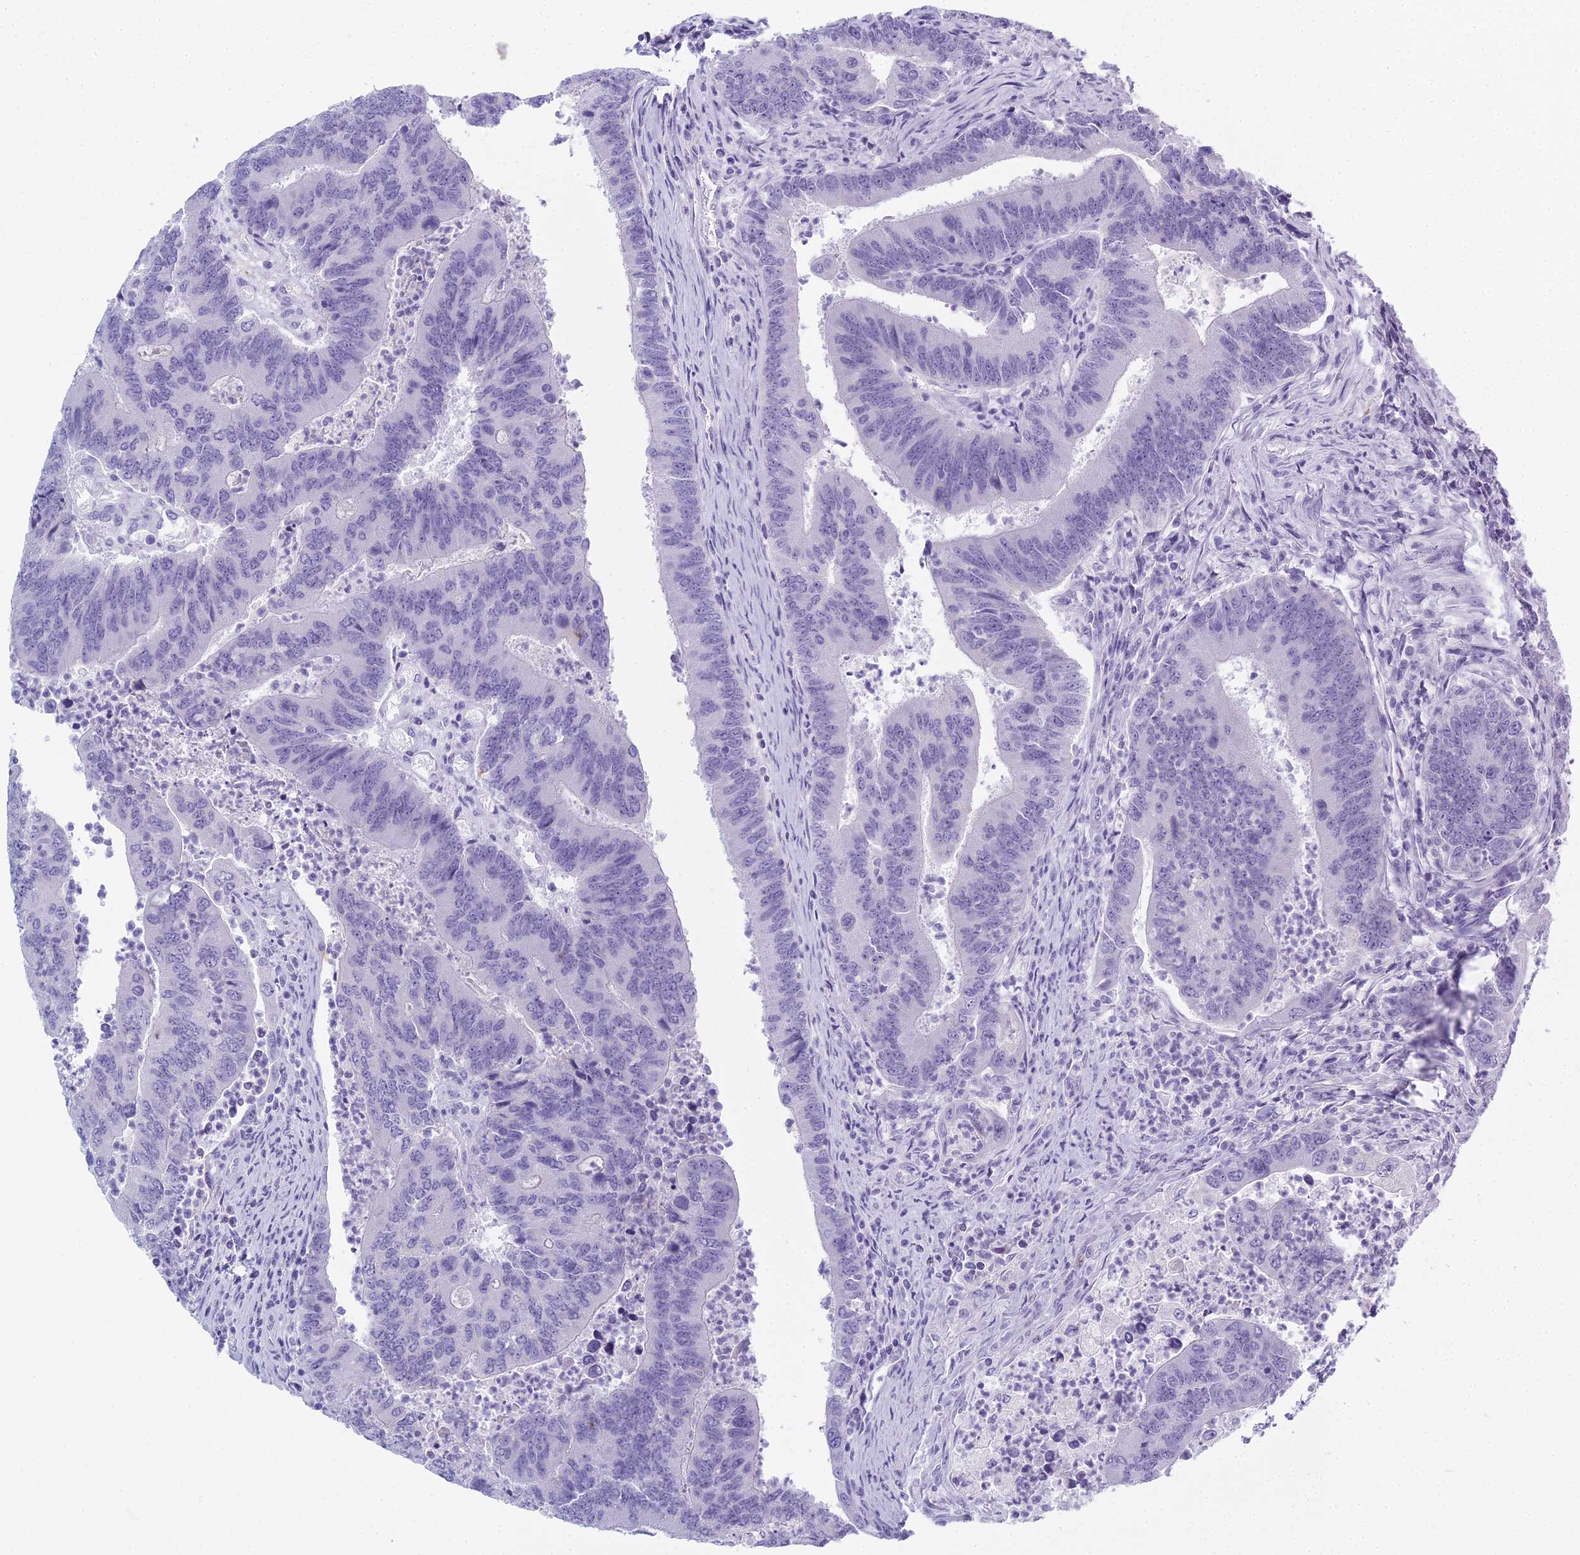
{"staining": {"intensity": "negative", "quantity": "none", "location": "none"}, "tissue": "colorectal cancer", "cell_type": "Tumor cells", "image_type": "cancer", "snomed": [{"axis": "morphology", "description": "Adenocarcinoma, NOS"}, {"axis": "topography", "description": "Colon"}], "caption": "This is an immunohistochemistry (IHC) image of human colorectal cancer. There is no staining in tumor cells.", "gene": "HMGB4", "patient": {"sex": "female", "age": 67}}